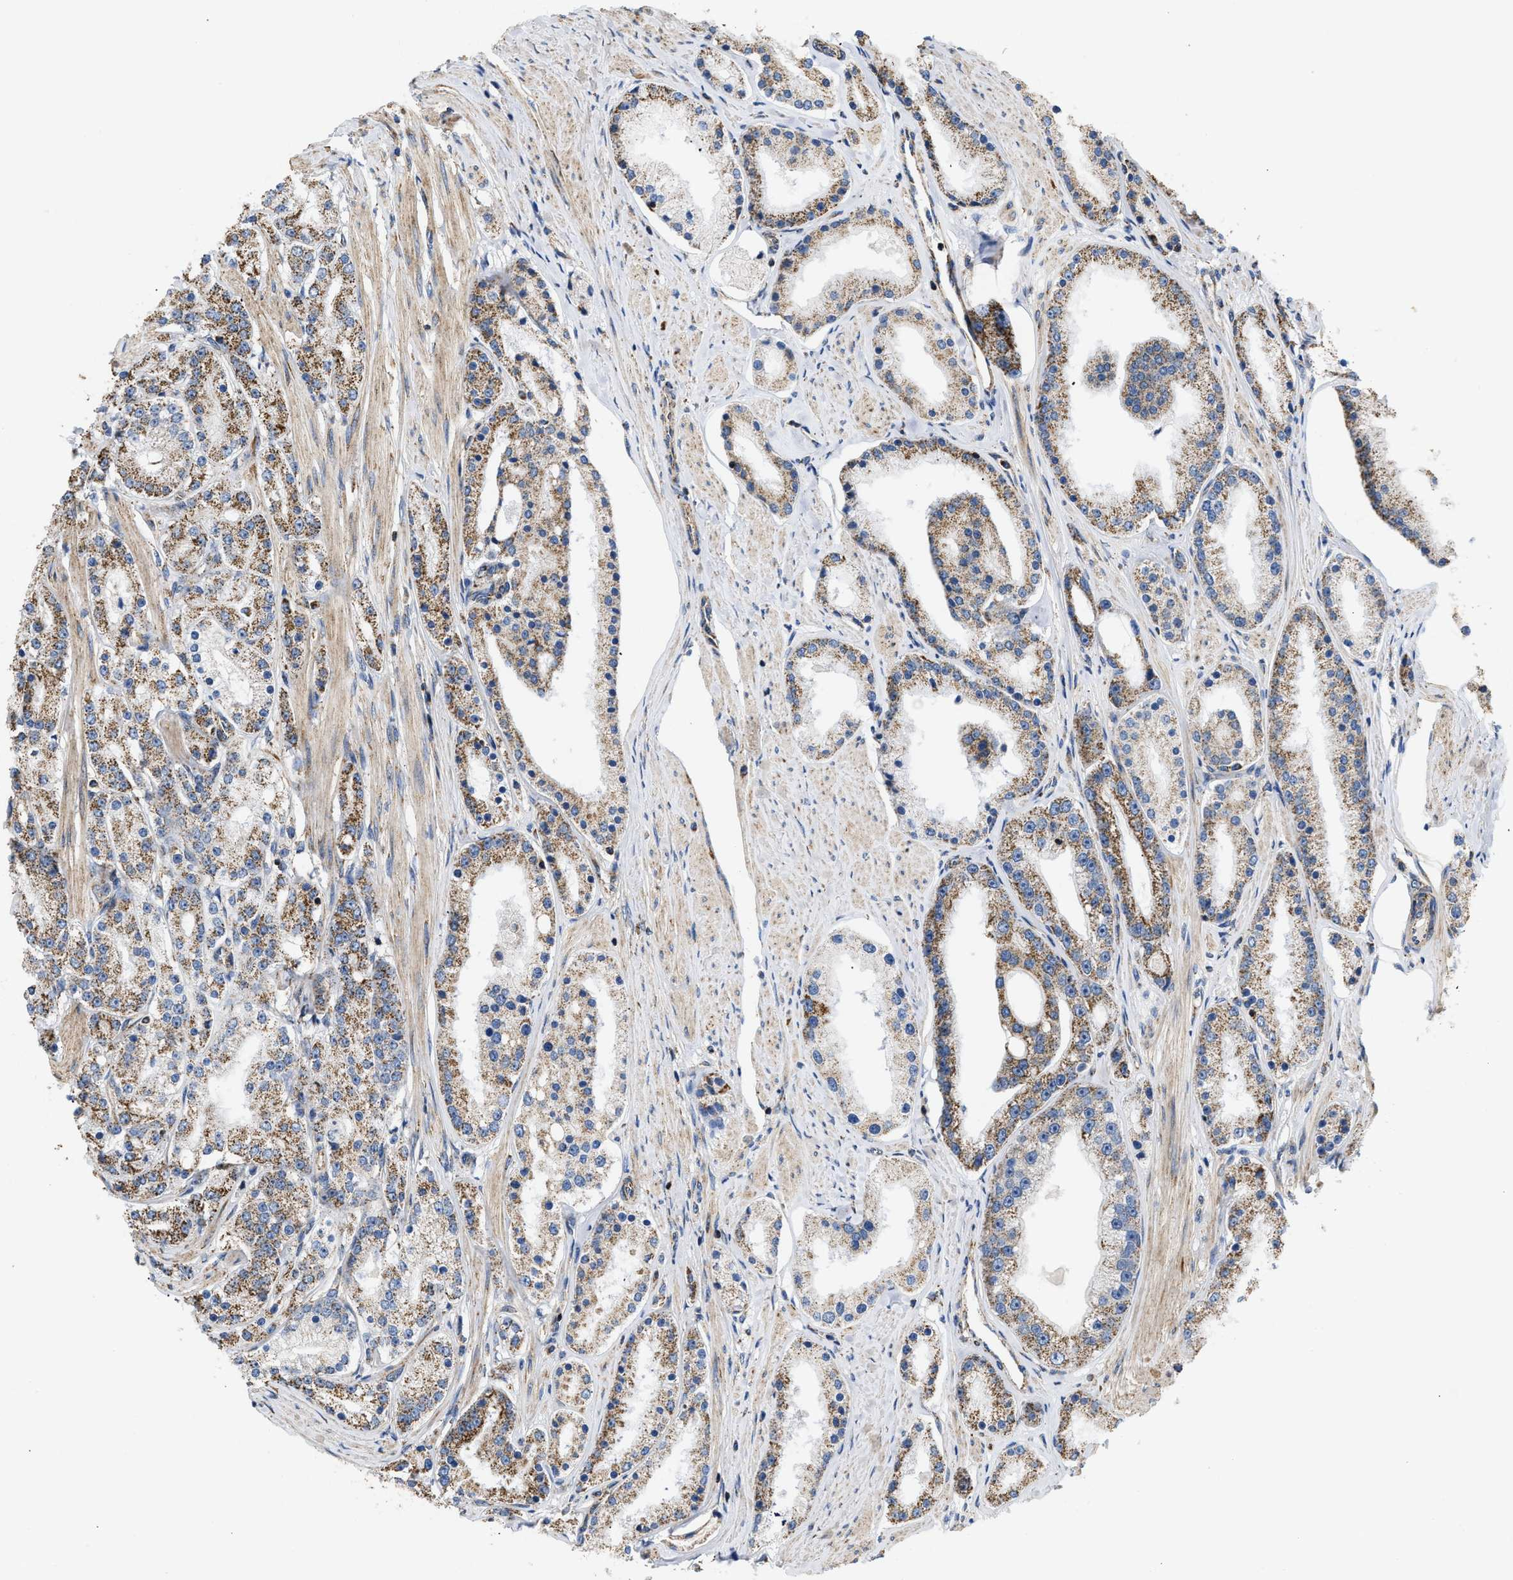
{"staining": {"intensity": "moderate", "quantity": ">75%", "location": "cytoplasmic/membranous"}, "tissue": "prostate cancer", "cell_type": "Tumor cells", "image_type": "cancer", "snomed": [{"axis": "morphology", "description": "Adenocarcinoma, Low grade"}, {"axis": "topography", "description": "Prostate"}], "caption": "IHC micrograph of human prostate adenocarcinoma (low-grade) stained for a protein (brown), which shows medium levels of moderate cytoplasmic/membranous expression in about >75% of tumor cells.", "gene": "OPTN", "patient": {"sex": "male", "age": 63}}